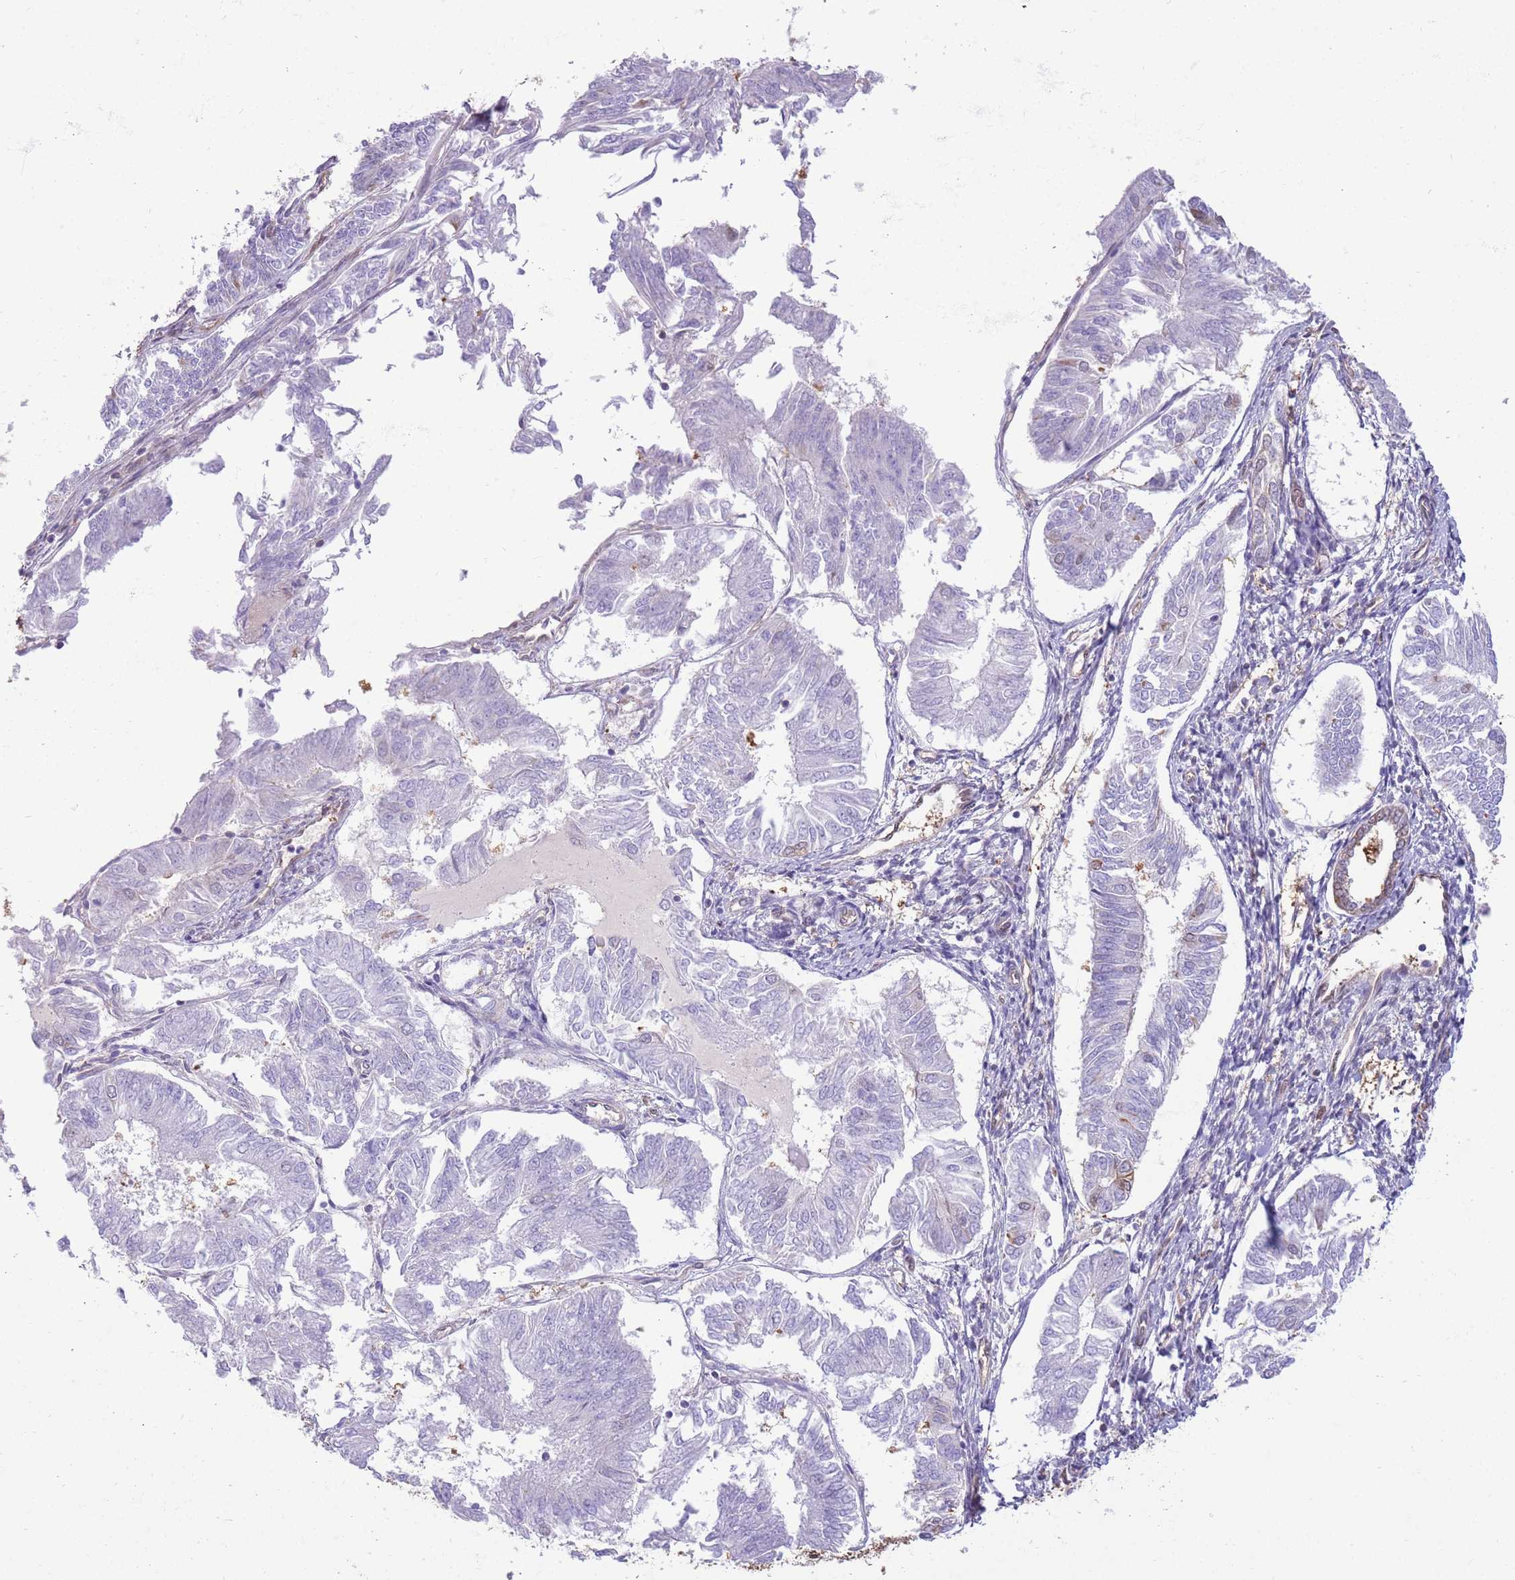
{"staining": {"intensity": "negative", "quantity": "none", "location": "none"}, "tissue": "endometrial cancer", "cell_type": "Tumor cells", "image_type": "cancer", "snomed": [{"axis": "morphology", "description": "Adenocarcinoma, NOS"}, {"axis": "topography", "description": "Endometrium"}], "caption": "DAB (3,3'-diaminobenzidine) immunohistochemical staining of endometrial cancer displays no significant expression in tumor cells.", "gene": "NSFL1C", "patient": {"sex": "female", "age": 58}}